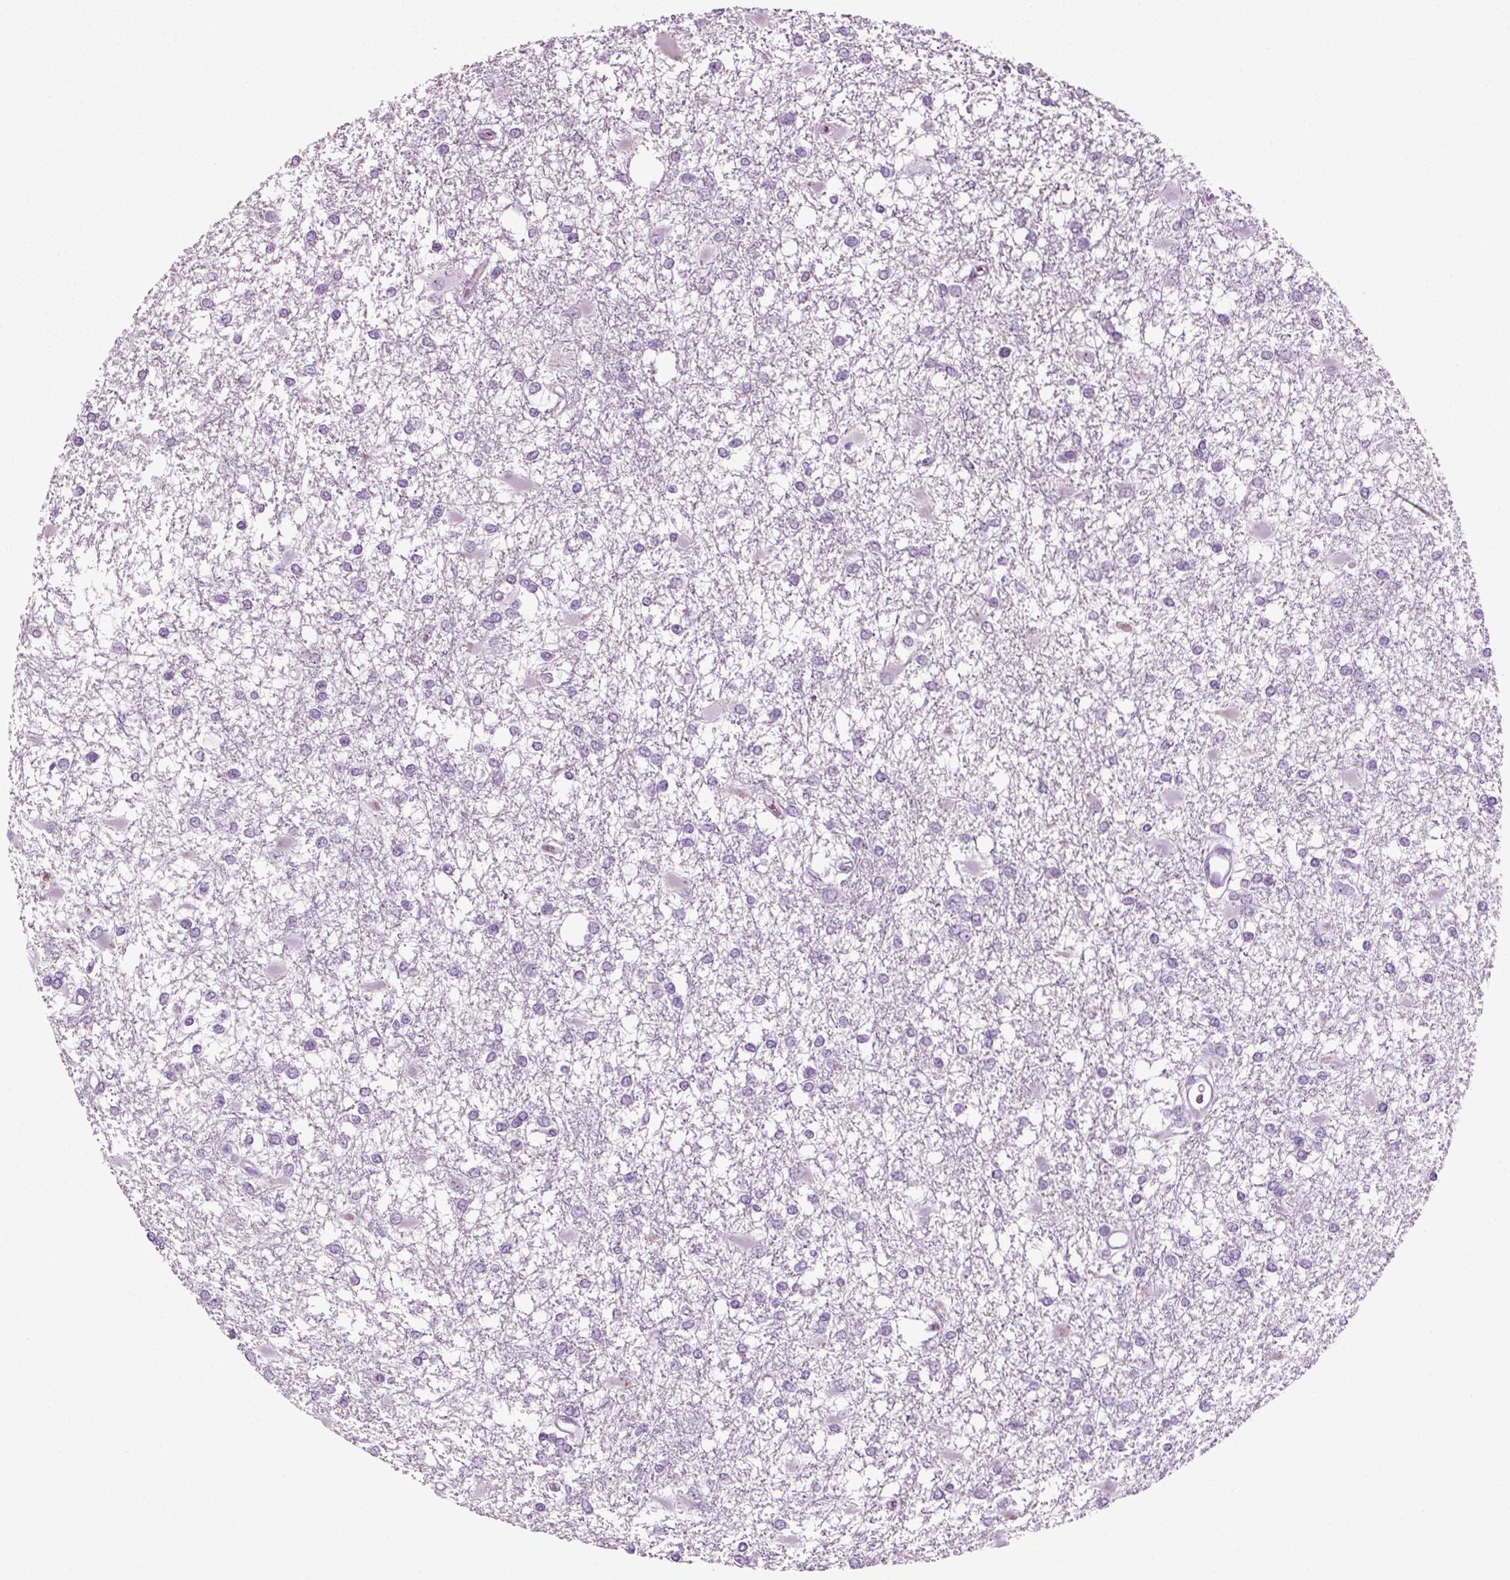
{"staining": {"intensity": "negative", "quantity": "none", "location": "none"}, "tissue": "glioma", "cell_type": "Tumor cells", "image_type": "cancer", "snomed": [{"axis": "morphology", "description": "Glioma, malignant, High grade"}, {"axis": "topography", "description": "Cerebral cortex"}], "caption": "This is an immunohistochemistry photomicrograph of glioma. There is no positivity in tumor cells.", "gene": "PRLH", "patient": {"sex": "male", "age": 79}}